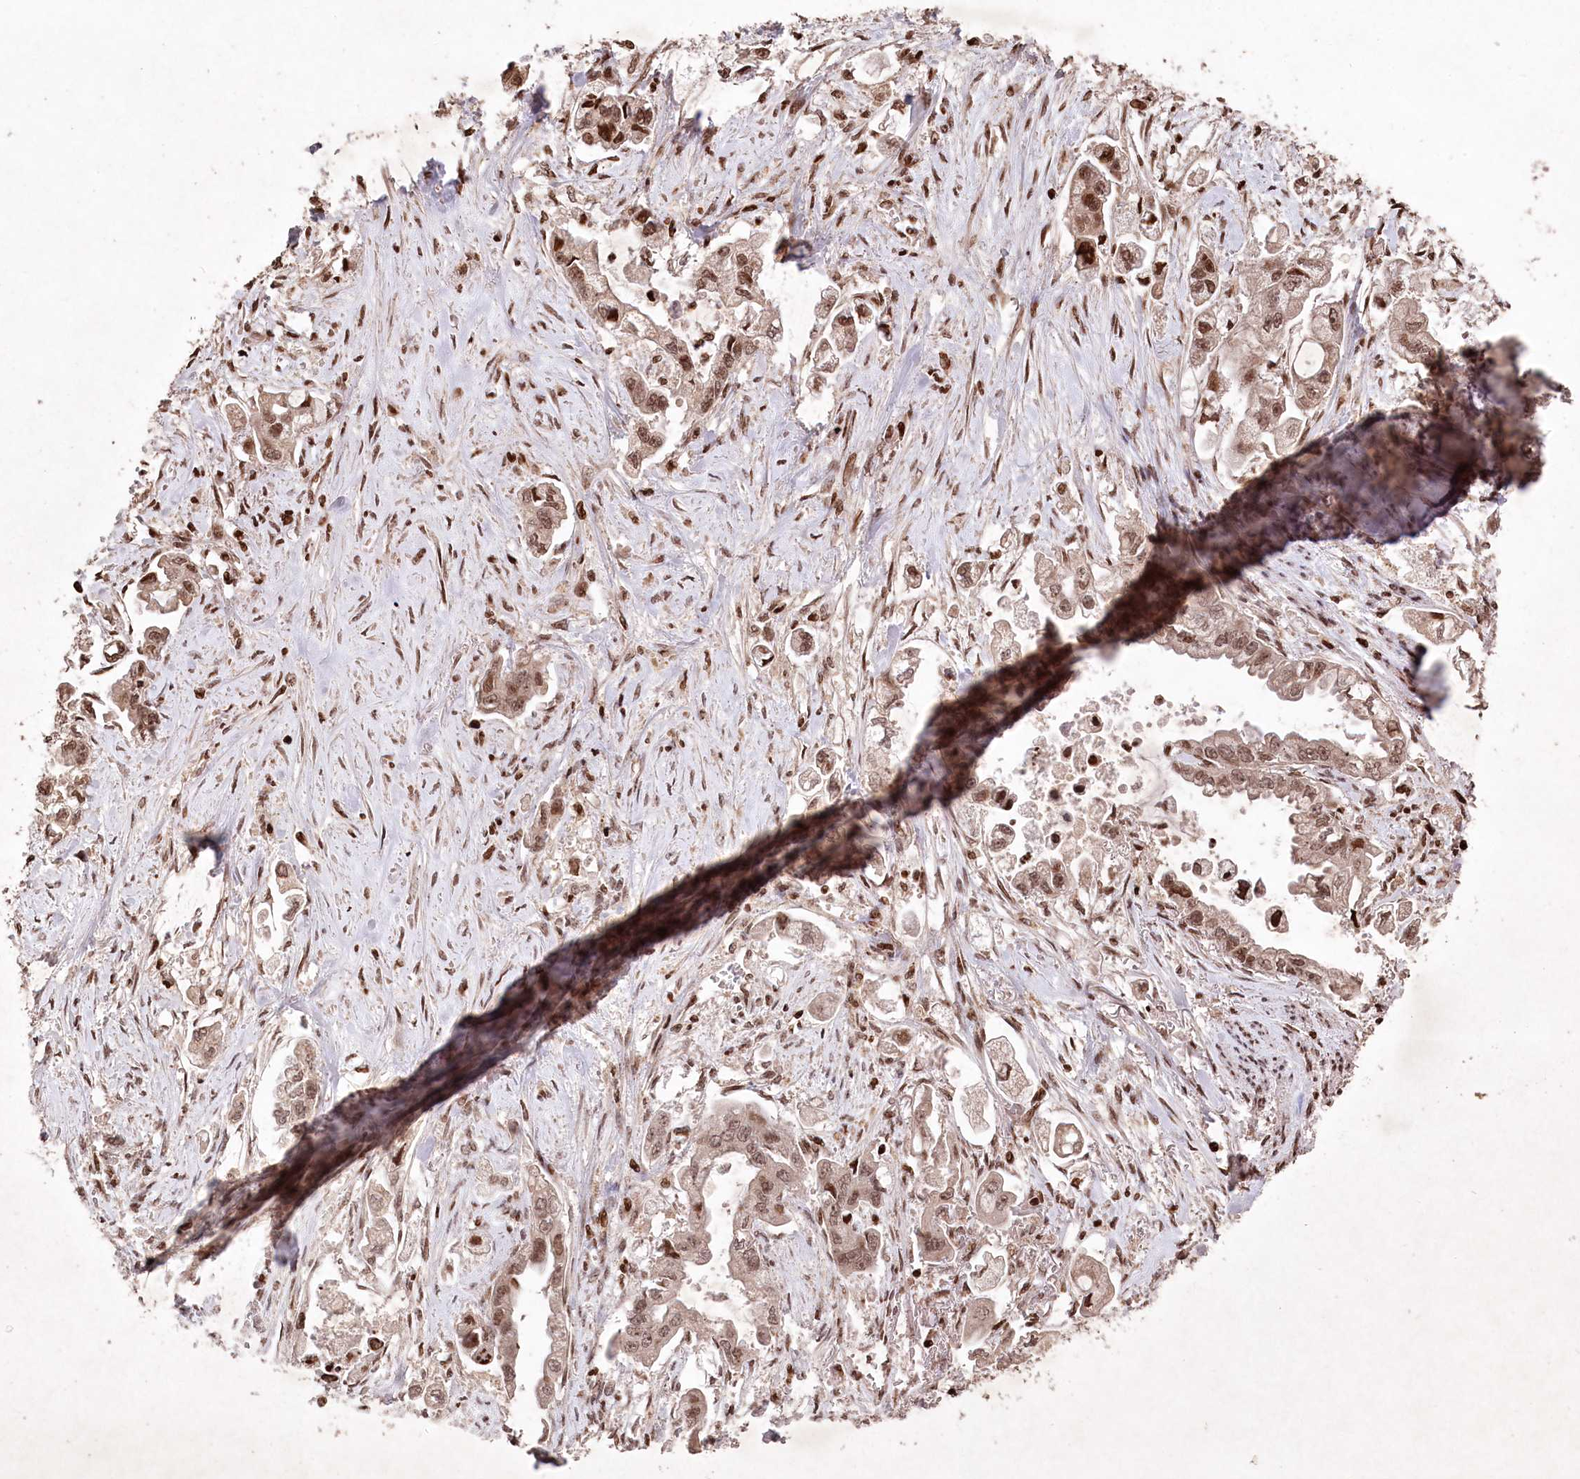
{"staining": {"intensity": "moderate", "quantity": ">75%", "location": "nuclear"}, "tissue": "stomach cancer", "cell_type": "Tumor cells", "image_type": "cancer", "snomed": [{"axis": "morphology", "description": "Adenocarcinoma, NOS"}, {"axis": "topography", "description": "Stomach"}], "caption": "Immunohistochemical staining of human adenocarcinoma (stomach) exhibits moderate nuclear protein staining in about >75% of tumor cells. The staining was performed using DAB (3,3'-diaminobenzidine) to visualize the protein expression in brown, while the nuclei were stained in blue with hematoxylin (Magnification: 20x).", "gene": "CCSER2", "patient": {"sex": "male", "age": 62}}